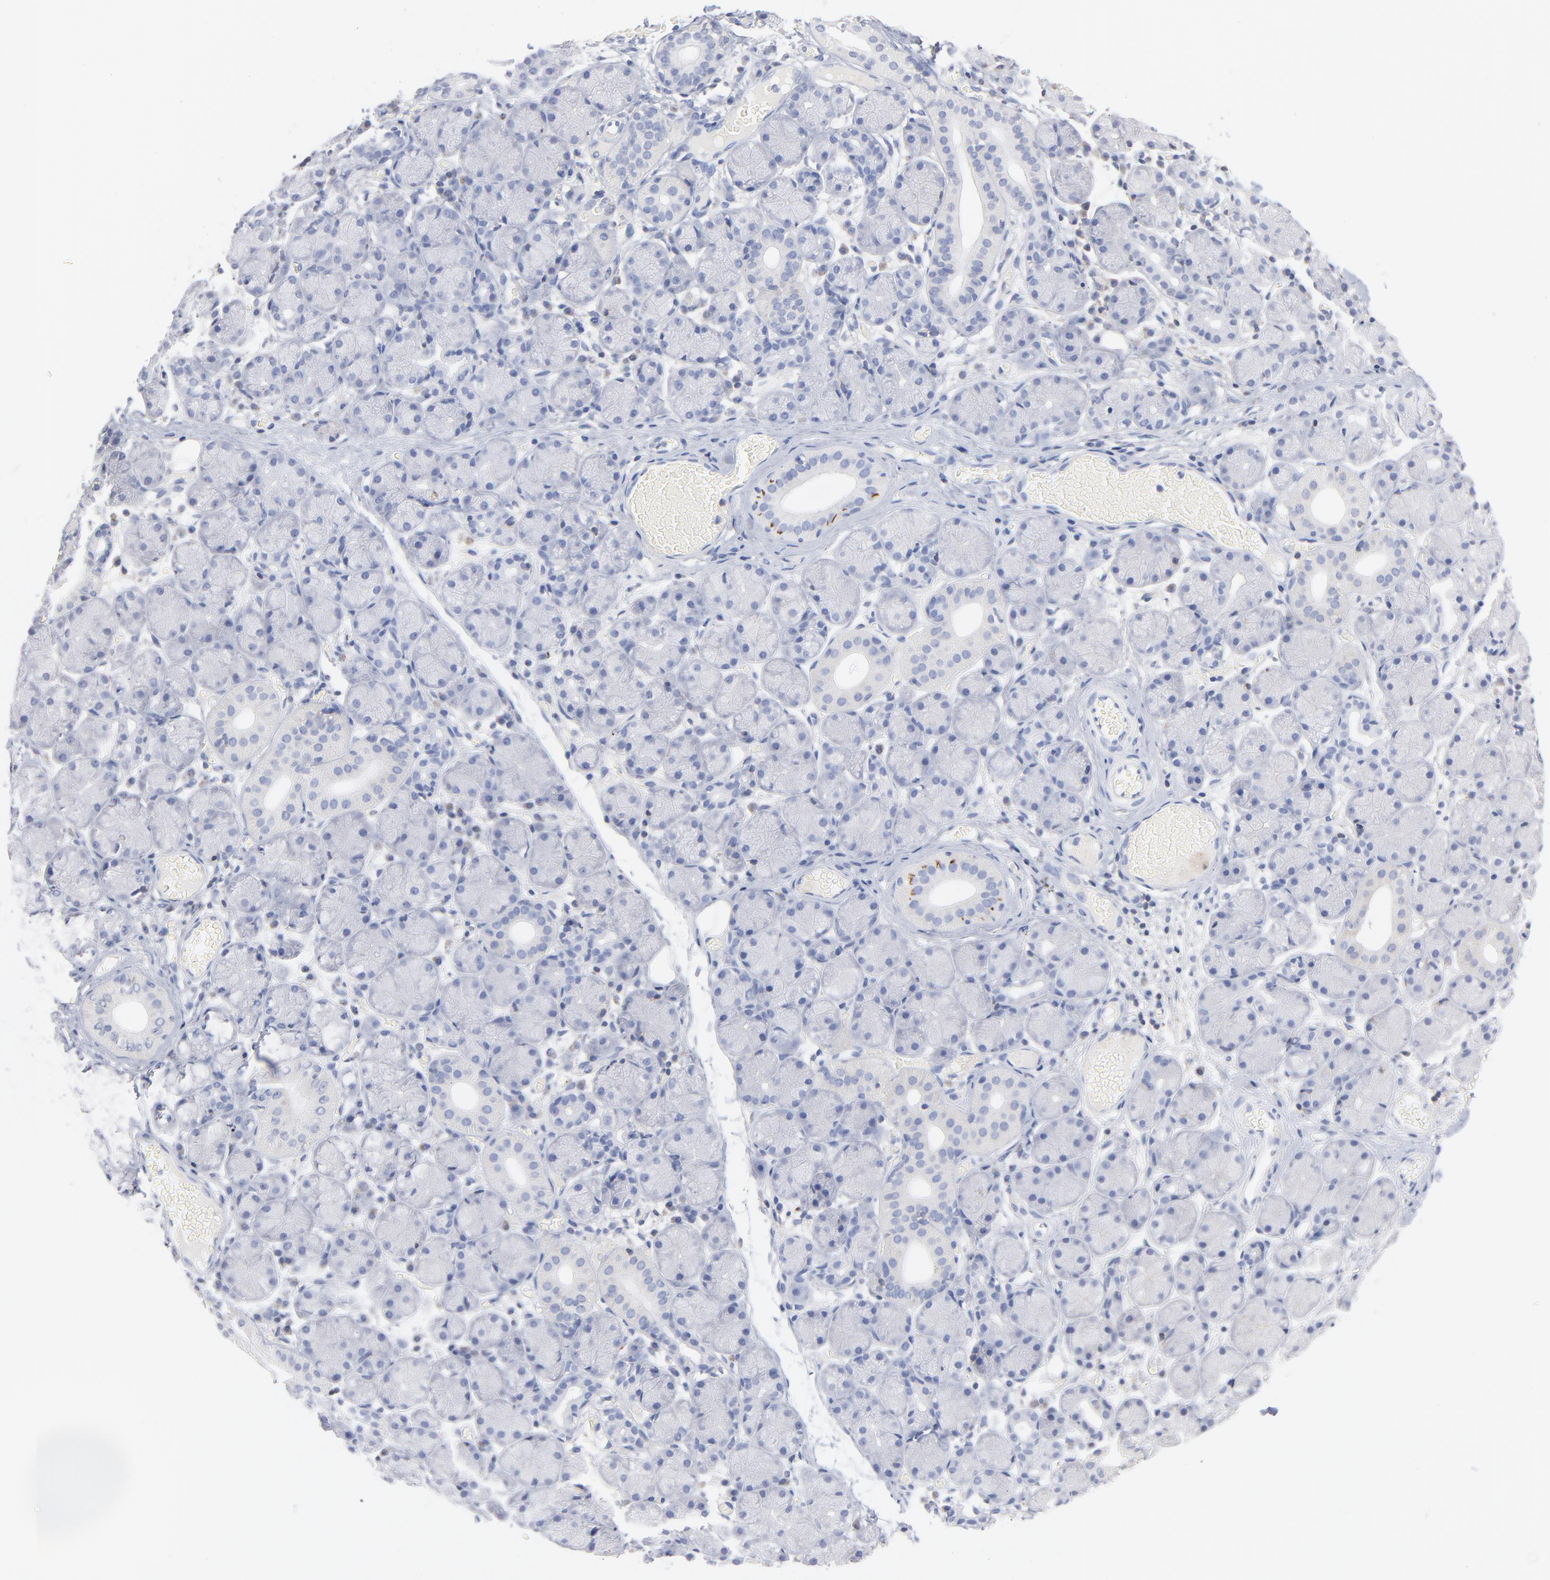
{"staining": {"intensity": "negative", "quantity": "none", "location": "none"}, "tissue": "salivary gland", "cell_type": "Glandular cells", "image_type": "normal", "snomed": [{"axis": "morphology", "description": "Normal tissue, NOS"}, {"axis": "topography", "description": "Salivary gland"}], "caption": "The immunohistochemistry (IHC) histopathology image has no significant staining in glandular cells of salivary gland. Nuclei are stained in blue.", "gene": "SEPTIN11", "patient": {"sex": "female", "age": 24}}